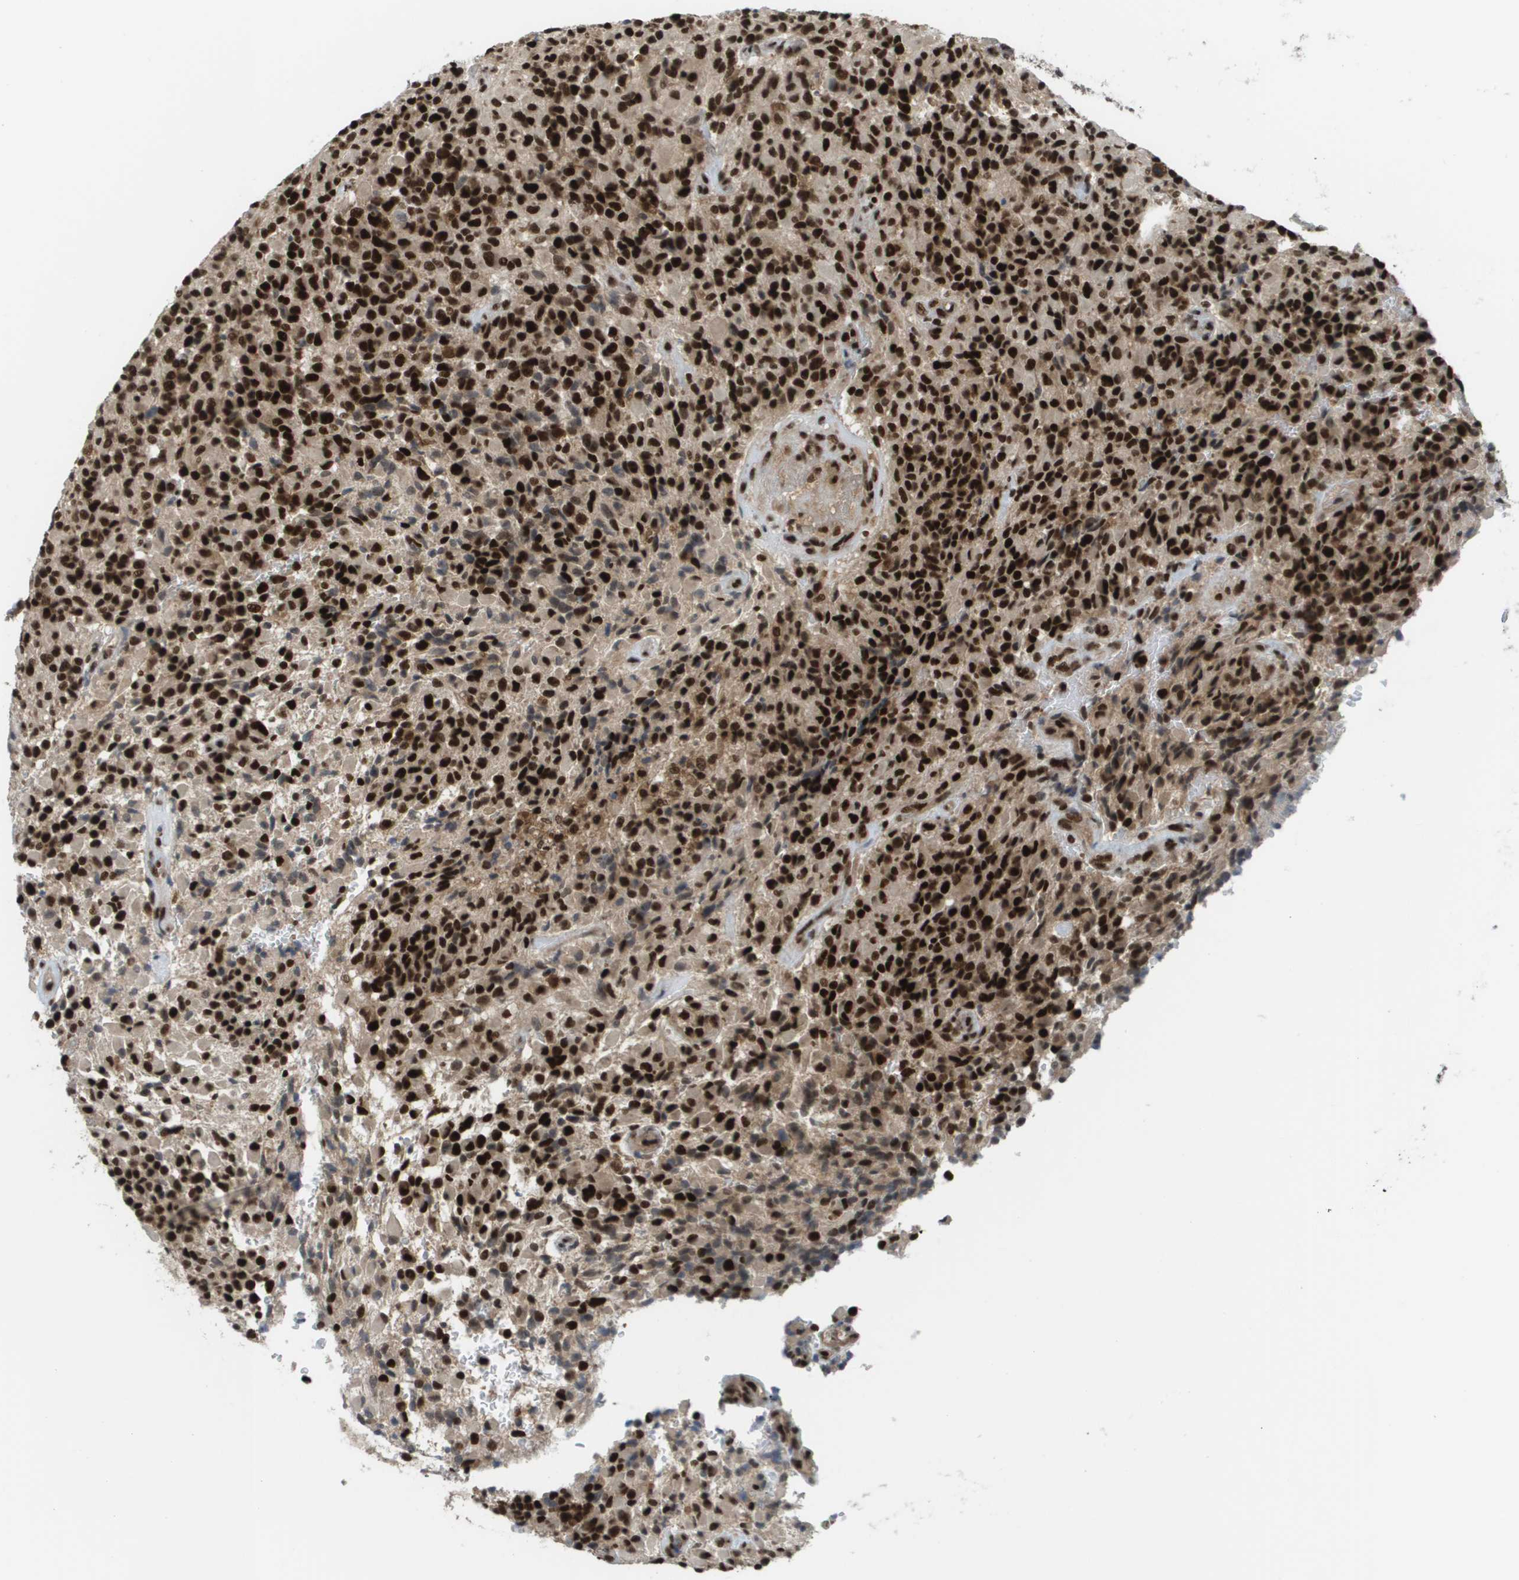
{"staining": {"intensity": "strong", "quantity": ">75%", "location": "cytoplasmic/membranous,nuclear"}, "tissue": "glioma", "cell_type": "Tumor cells", "image_type": "cancer", "snomed": [{"axis": "morphology", "description": "Glioma, malignant, High grade"}, {"axis": "topography", "description": "Brain"}], "caption": "Immunohistochemistry (DAB (3,3'-diaminobenzidine)) staining of glioma exhibits strong cytoplasmic/membranous and nuclear protein staining in approximately >75% of tumor cells. (Brightfield microscopy of DAB IHC at high magnification).", "gene": "PRCC", "patient": {"sex": "male", "age": 71}}